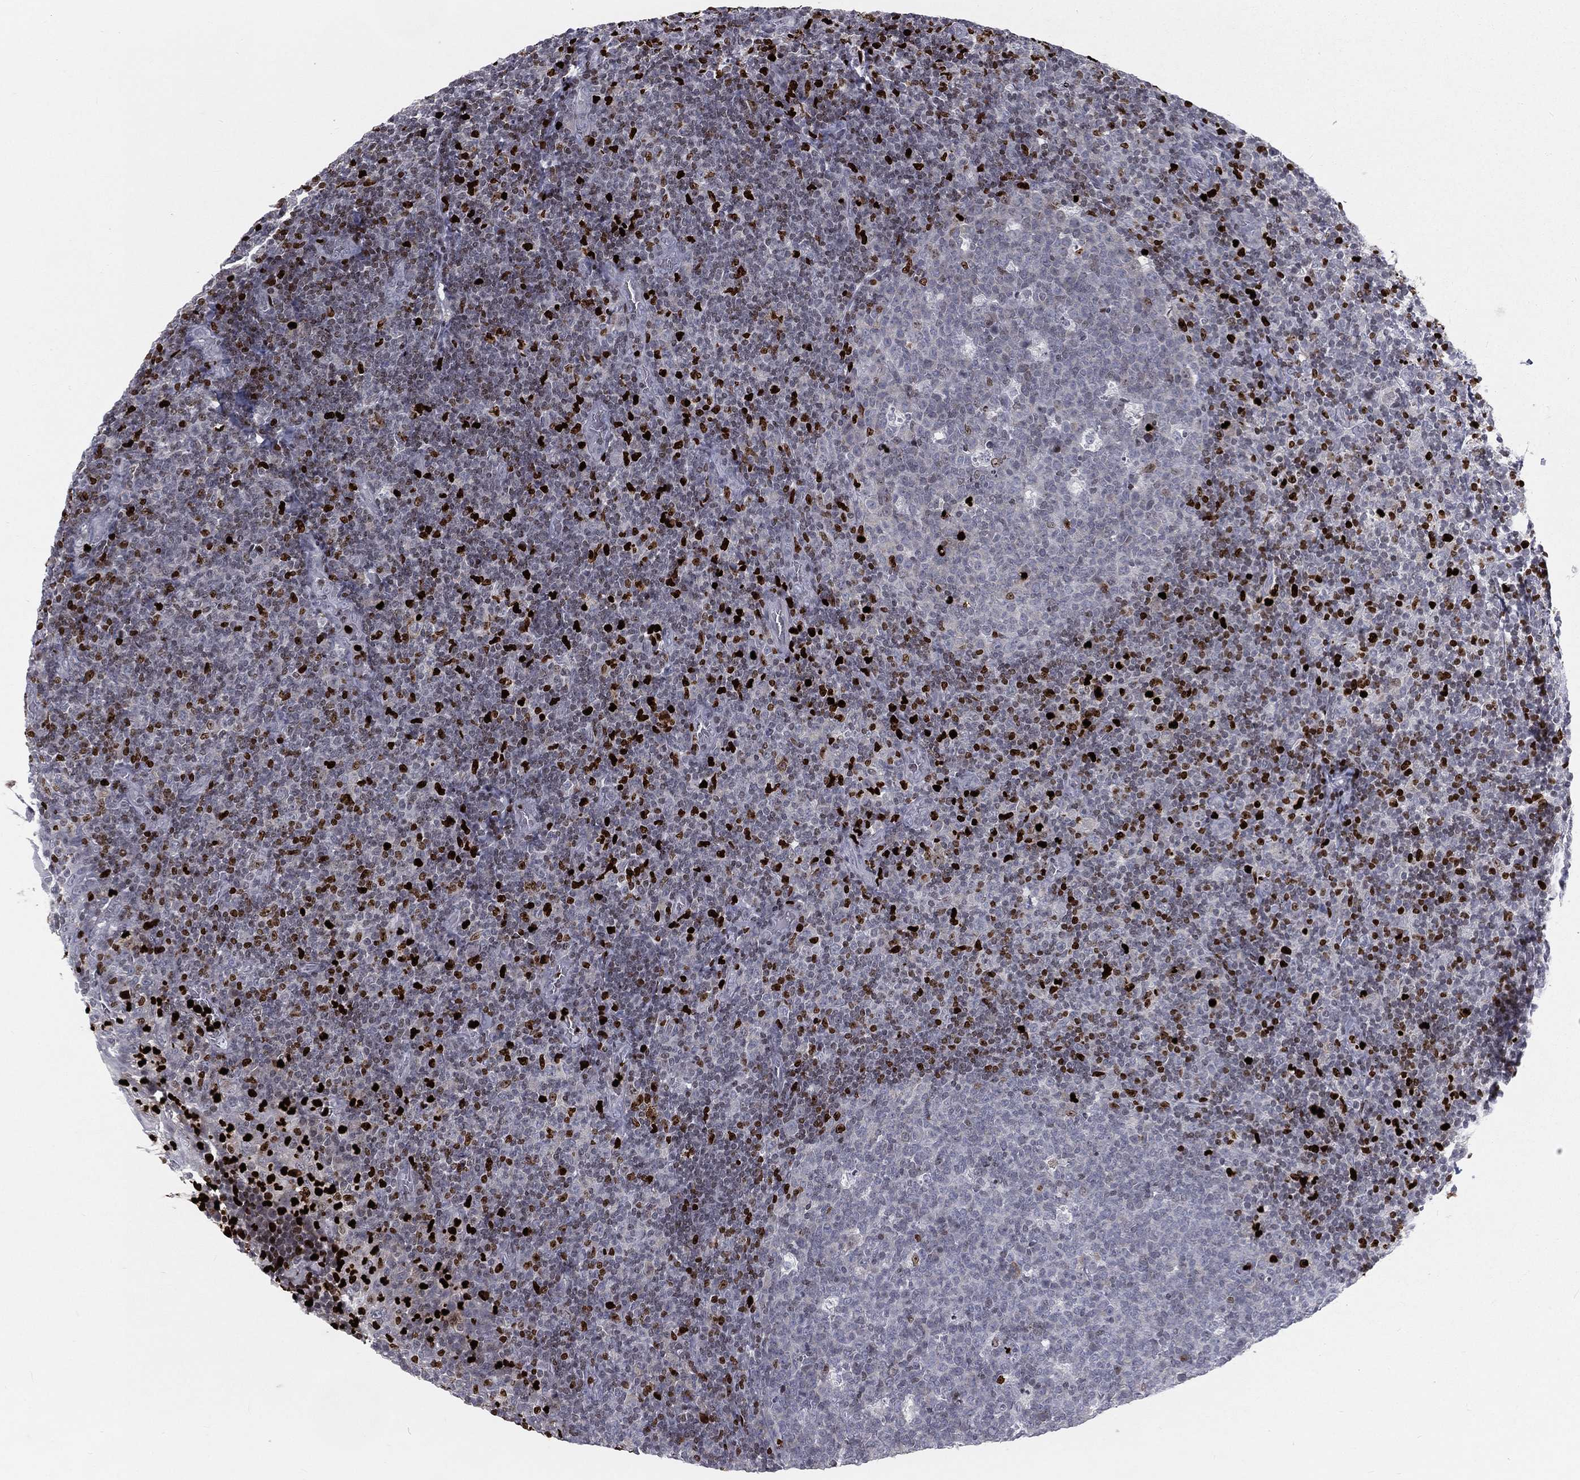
{"staining": {"intensity": "strong", "quantity": "<25%", "location": "nuclear"}, "tissue": "tonsil", "cell_type": "Germinal center cells", "image_type": "normal", "snomed": [{"axis": "morphology", "description": "Normal tissue, NOS"}, {"axis": "topography", "description": "Tonsil"}], "caption": "Tonsil stained with DAB (3,3'-diaminobenzidine) IHC demonstrates medium levels of strong nuclear expression in approximately <25% of germinal center cells.", "gene": "MNDA", "patient": {"sex": "female", "age": 5}}